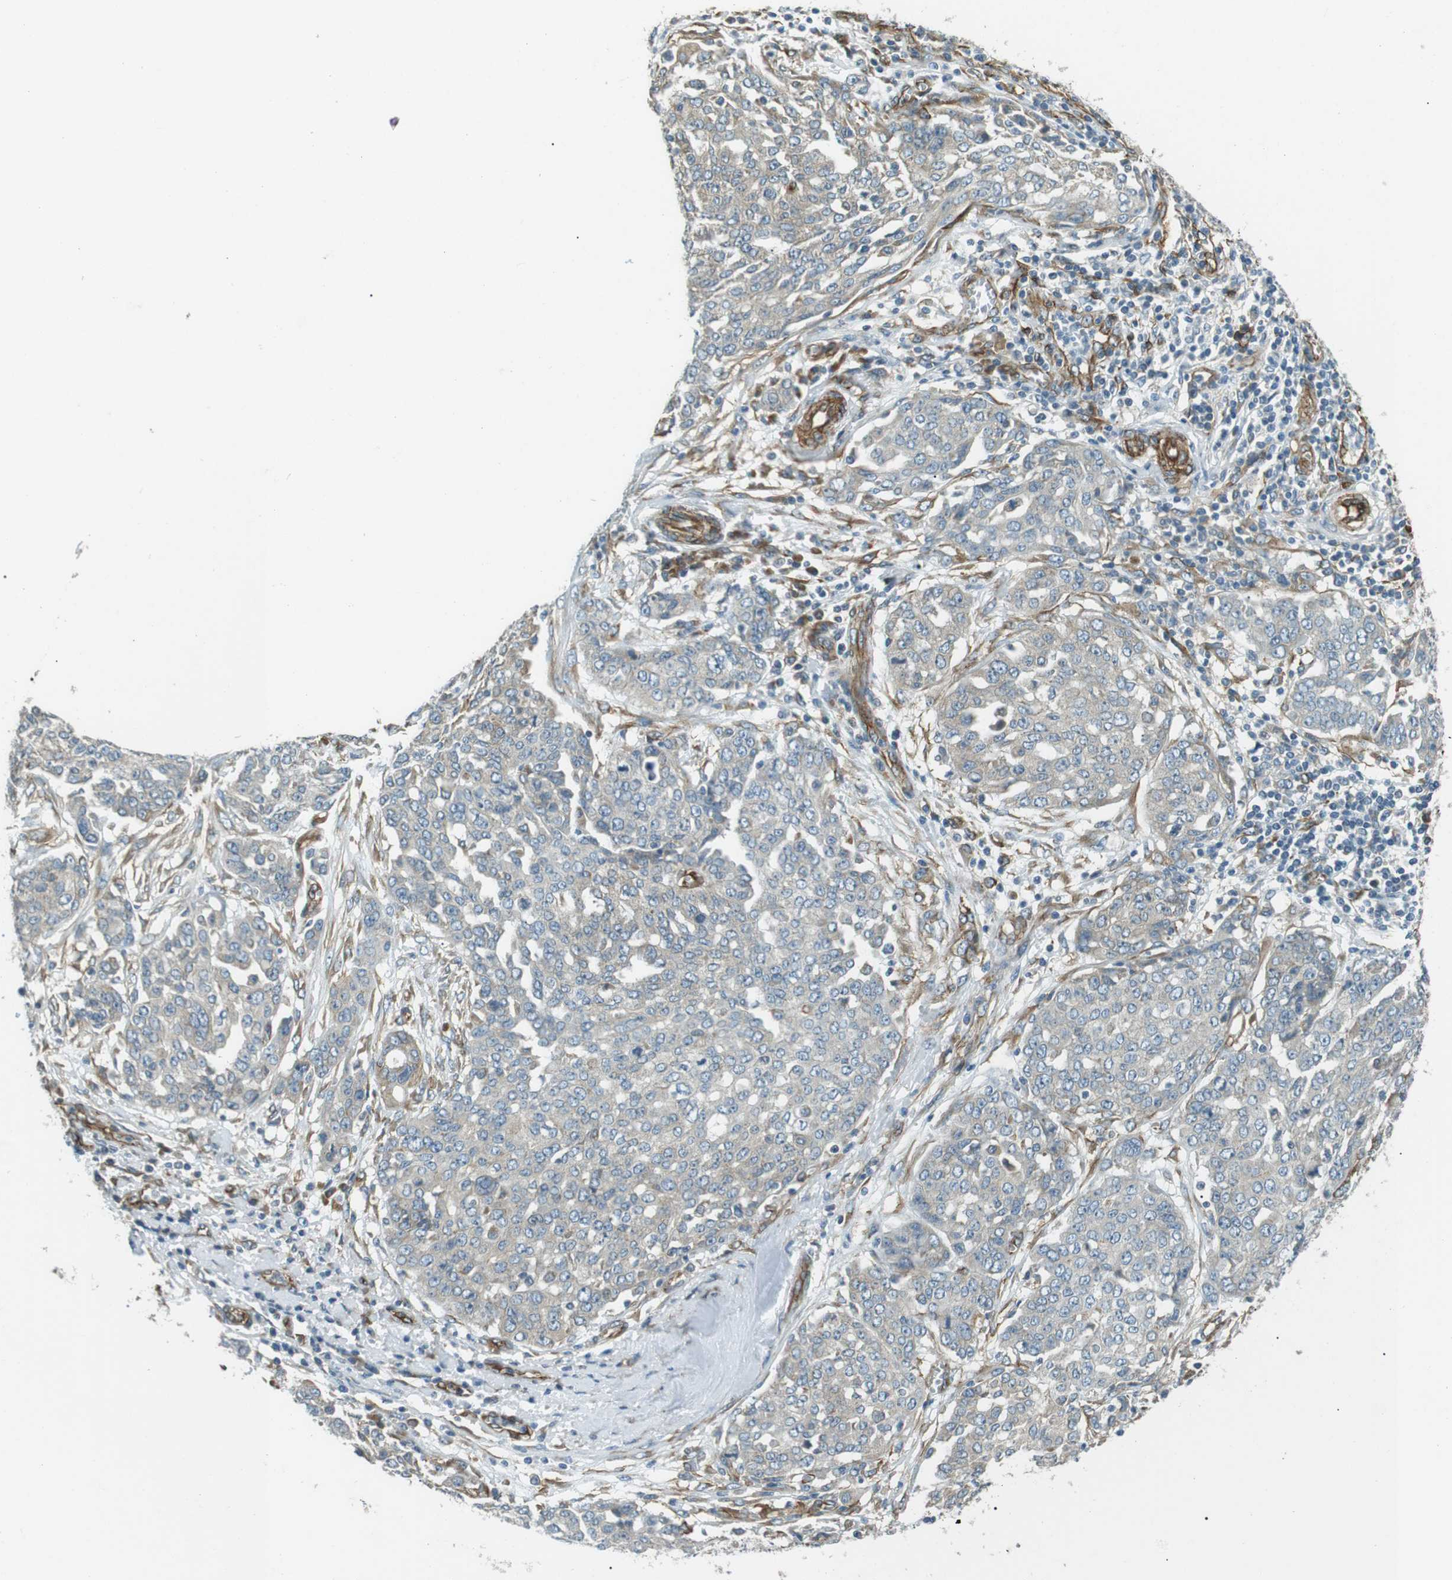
{"staining": {"intensity": "weak", "quantity": "<25%", "location": "cytoplasmic/membranous"}, "tissue": "ovarian cancer", "cell_type": "Tumor cells", "image_type": "cancer", "snomed": [{"axis": "morphology", "description": "Cystadenocarcinoma, serous, NOS"}, {"axis": "topography", "description": "Soft tissue"}, {"axis": "topography", "description": "Ovary"}], "caption": "The histopathology image shows no significant expression in tumor cells of serous cystadenocarcinoma (ovarian).", "gene": "ODR4", "patient": {"sex": "female", "age": 57}}